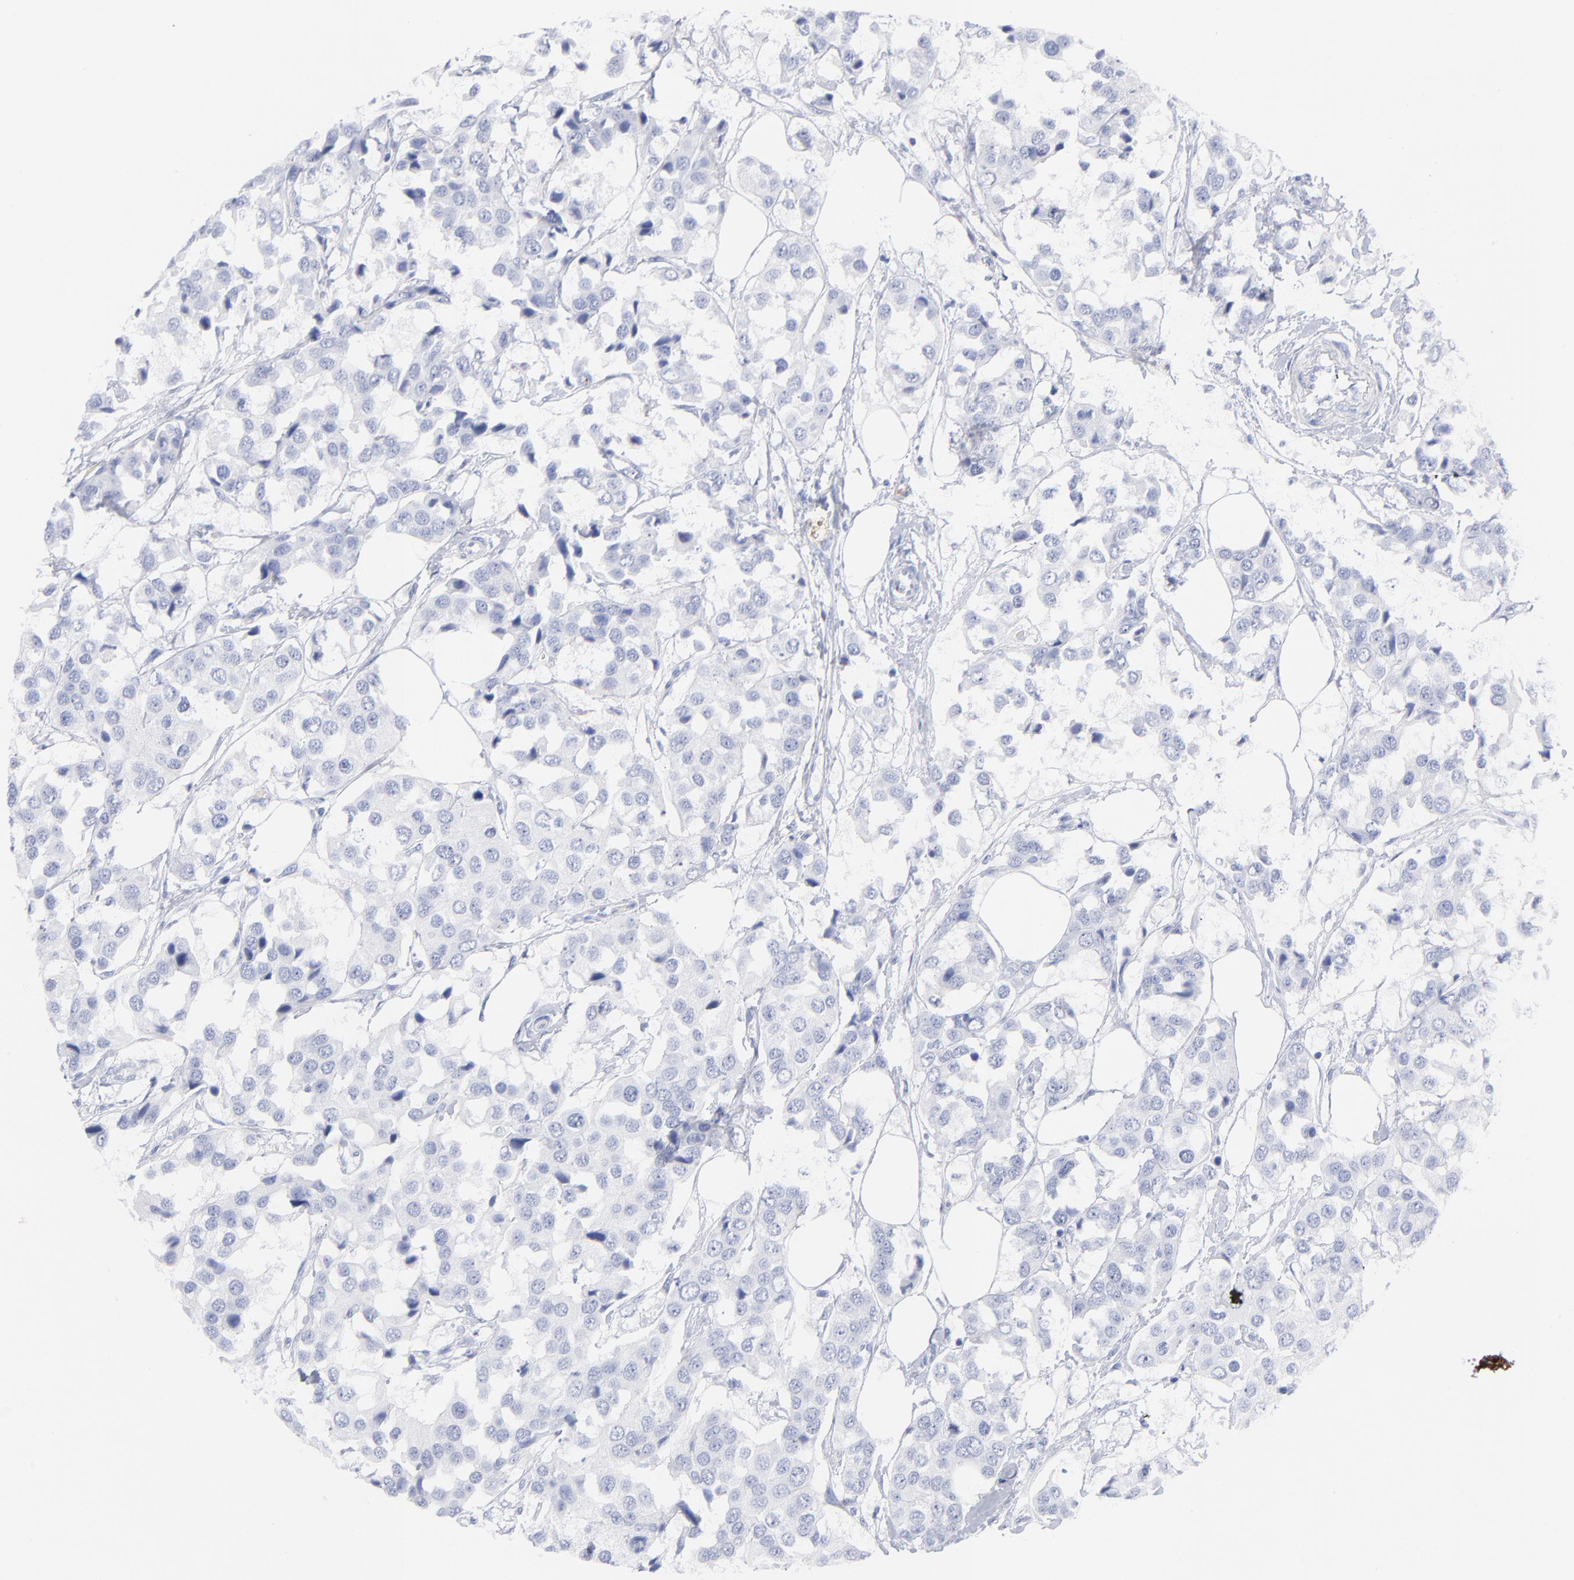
{"staining": {"intensity": "negative", "quantity": "none", "location": "none"}, "tissue": "breast cancer", "cell_type": "Tumor cells", "image_type": "cancer", "snomed": [{"axis": "morphology", "description": "Duct carcinoma"}, {"axis": "topography", "description": "Breast"}], "caption": "The photomicrograph exhibits no staining of tumor cells in infiltrating ductal carcinoma (breast).", "gene": "ARG1", "patient": {"sex": "female", "age": 80}}